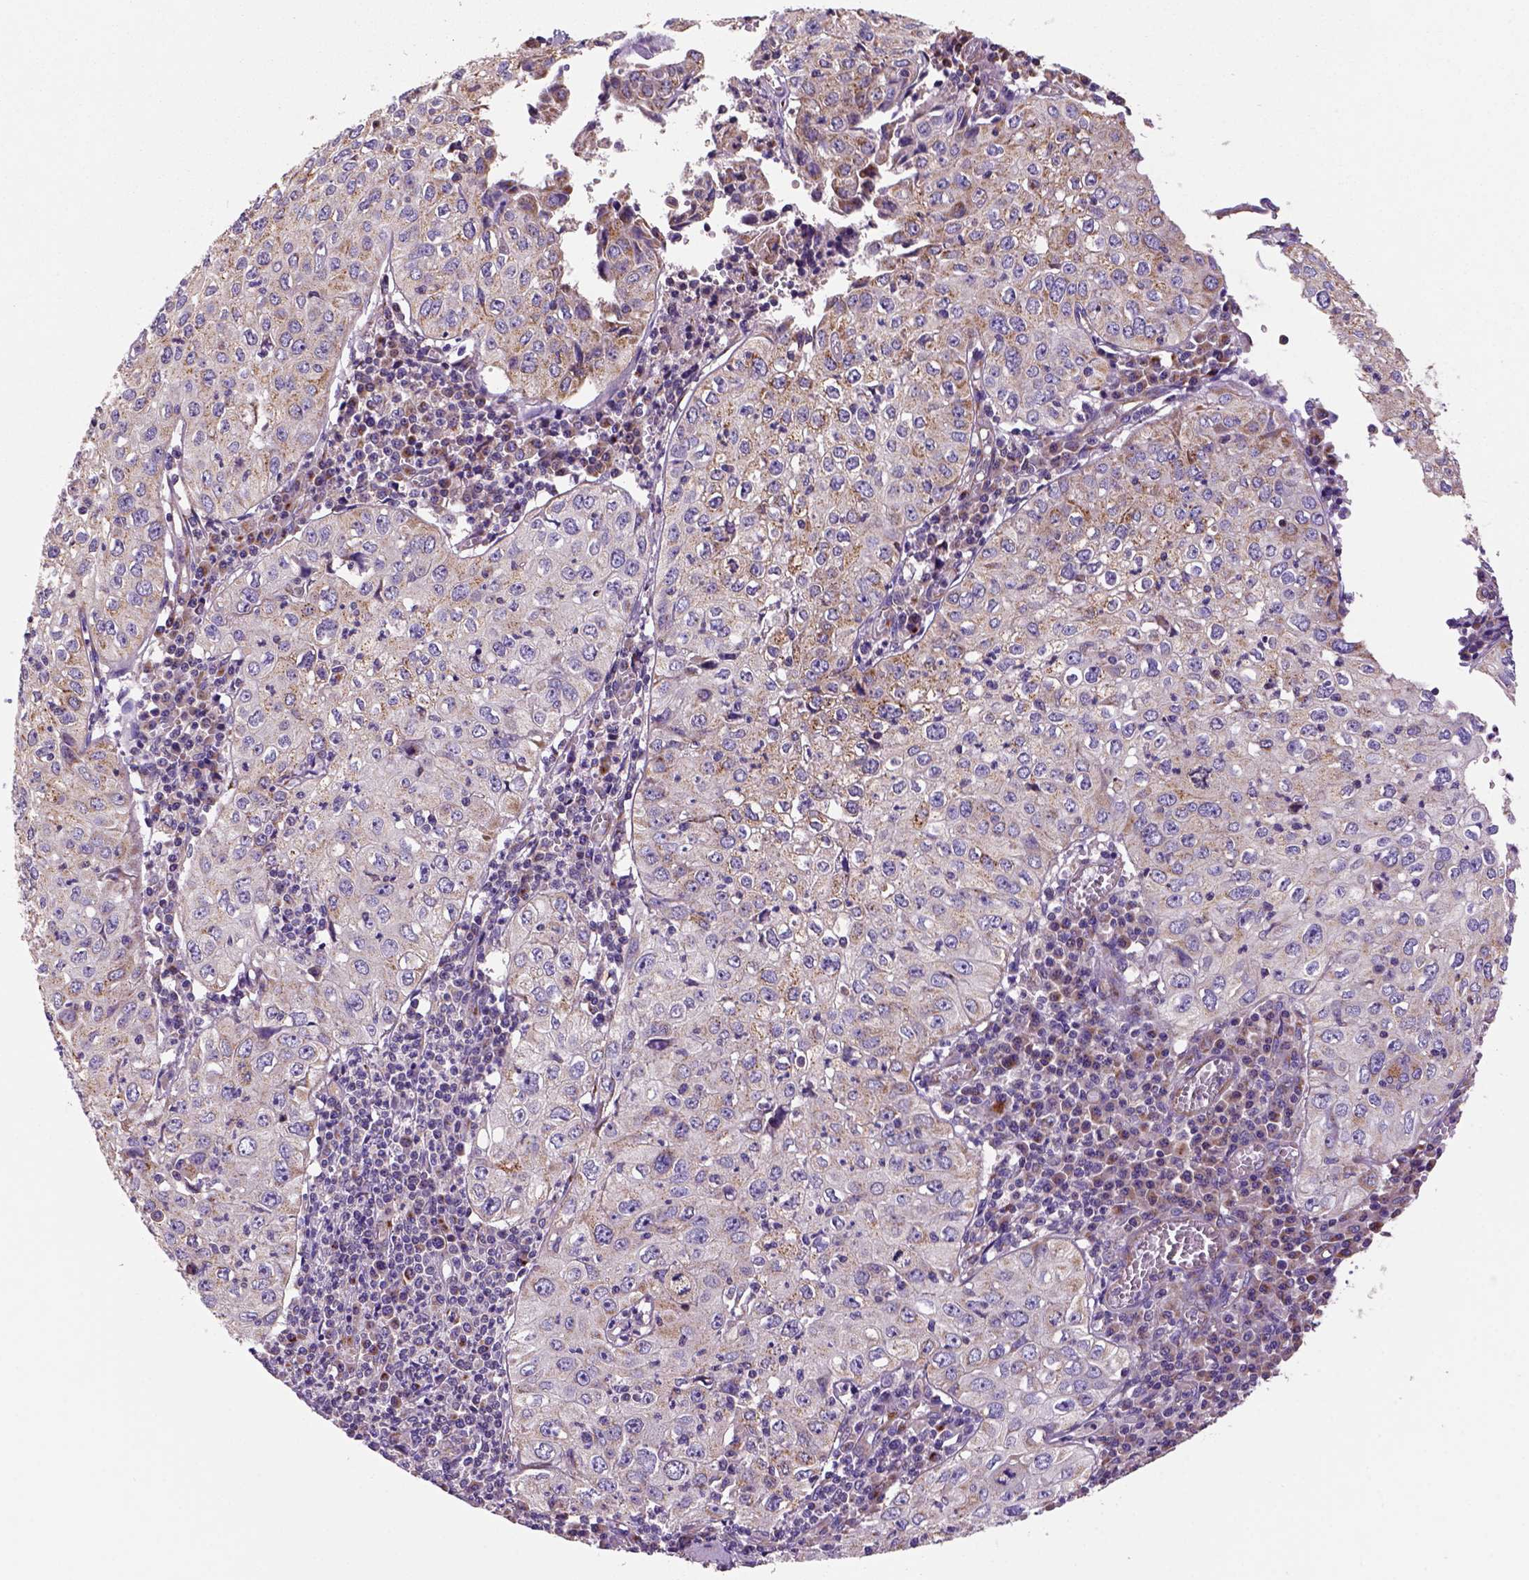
{"staining": {"intensity": "weak", "quantity": "25%-75%", "location": "cytoplasmic/membranous"}, "tissue": "cervical cancer", "cell_type": "Tumor cells", "image_type": "cancer", "snomed": [{"axis": "morphology", "description": "Squamous cell carcinoma, NOS"}, {"axis": "topography", "description": "Cervix"}], "caption": "A low amount of weak cytoplasmic/membranous staining is identified in about 25%-75% of tumor cells in cervical cancer tissue.", "gene": "WARS2", "patient": {"sex": "female", "age": 24}}